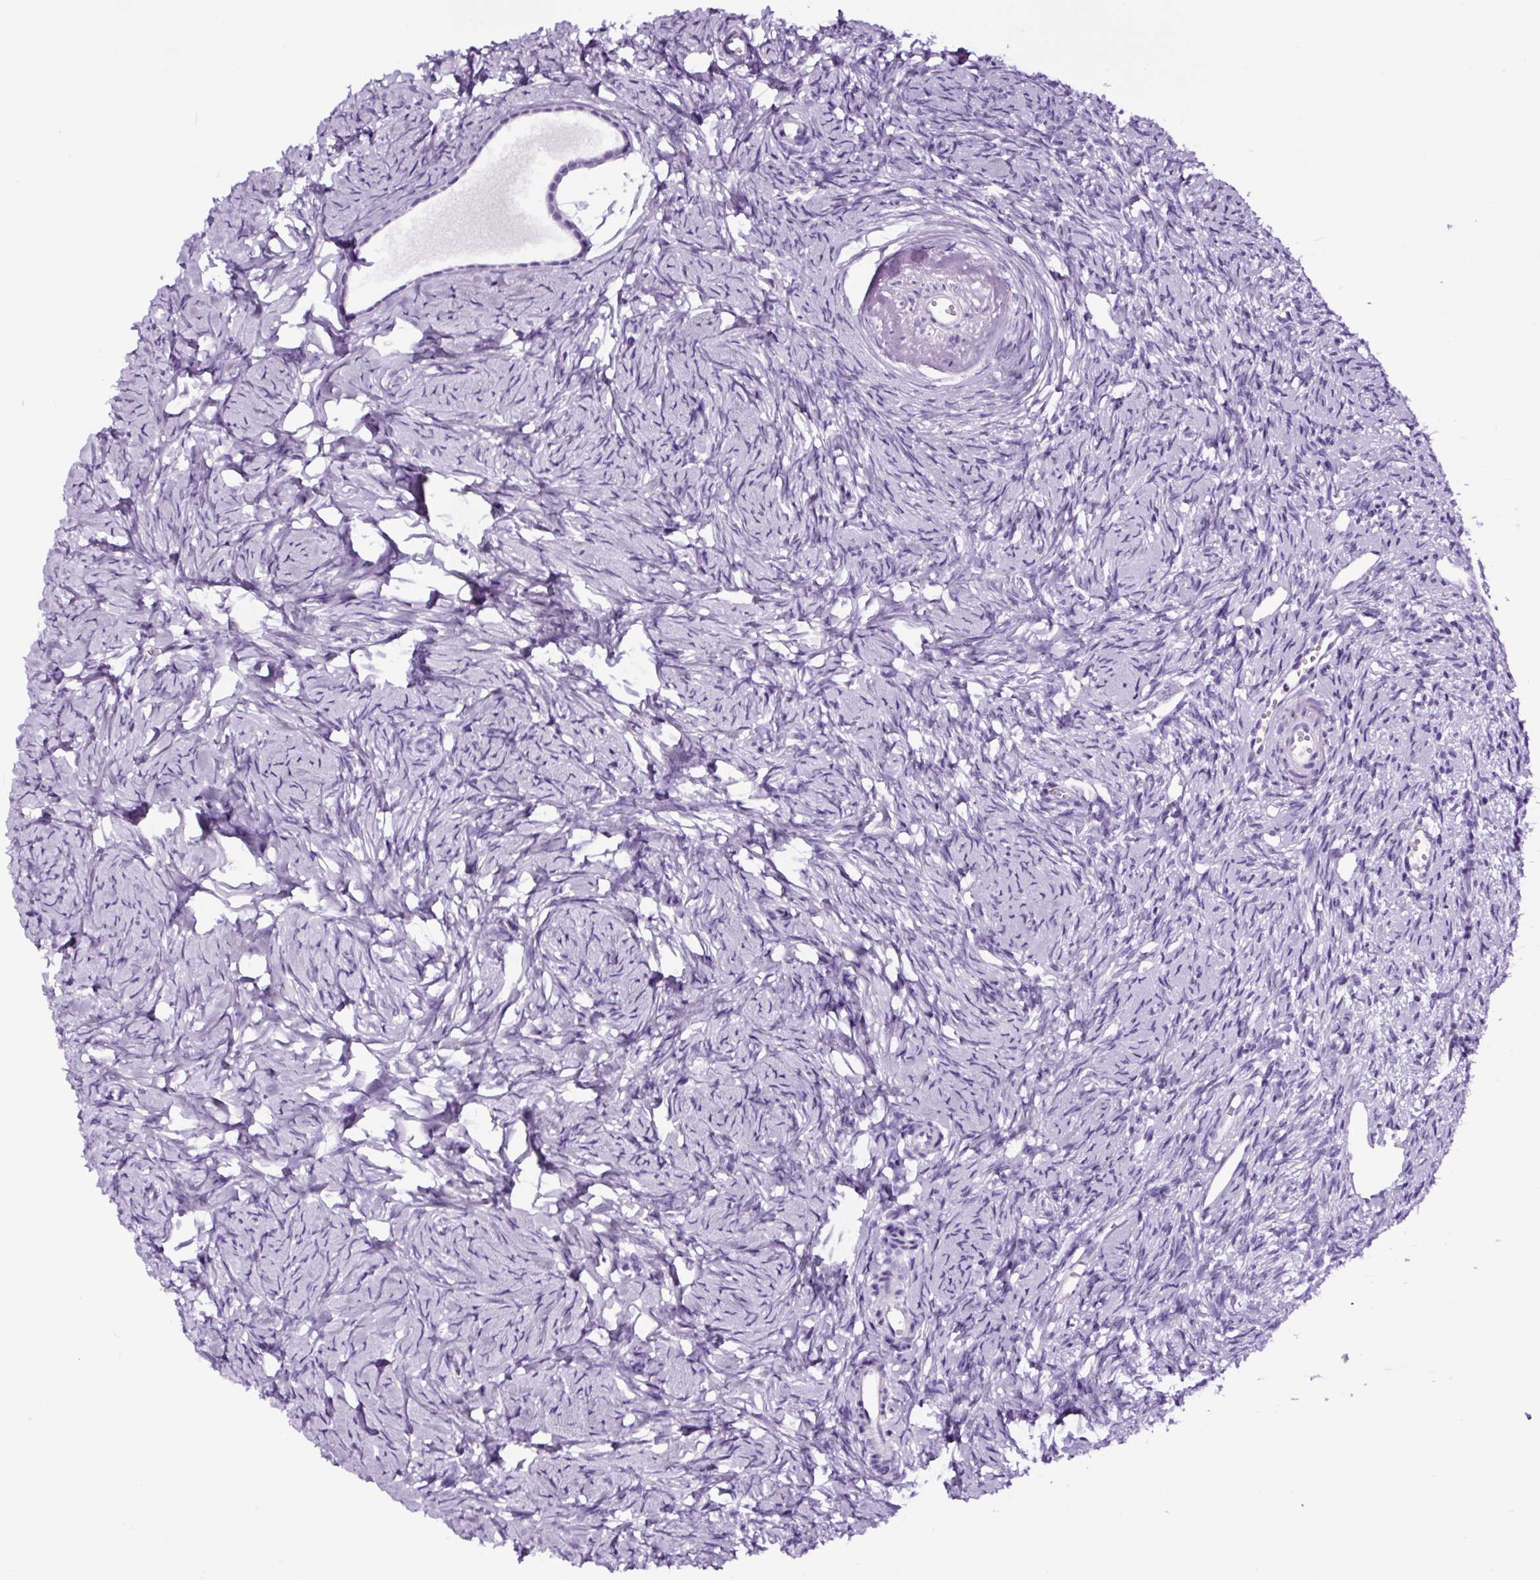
{"staining": {"intensity": "negative", "quantity": "none", "location": "none"}, "tissue": "ovary", "cell_type": "Follicle cells", "image_type": "normal", "snomed": [{"axis": "morphology", "description": "Normal tissue, NOS"}, {"axis": "topography", "description": "Ovary"}], "caption": "This is an IHC image of benign ovary. There is no staining in follicle cells.", "gene": "FBXL7", "patient": {"sex": "female", "age": 51}}